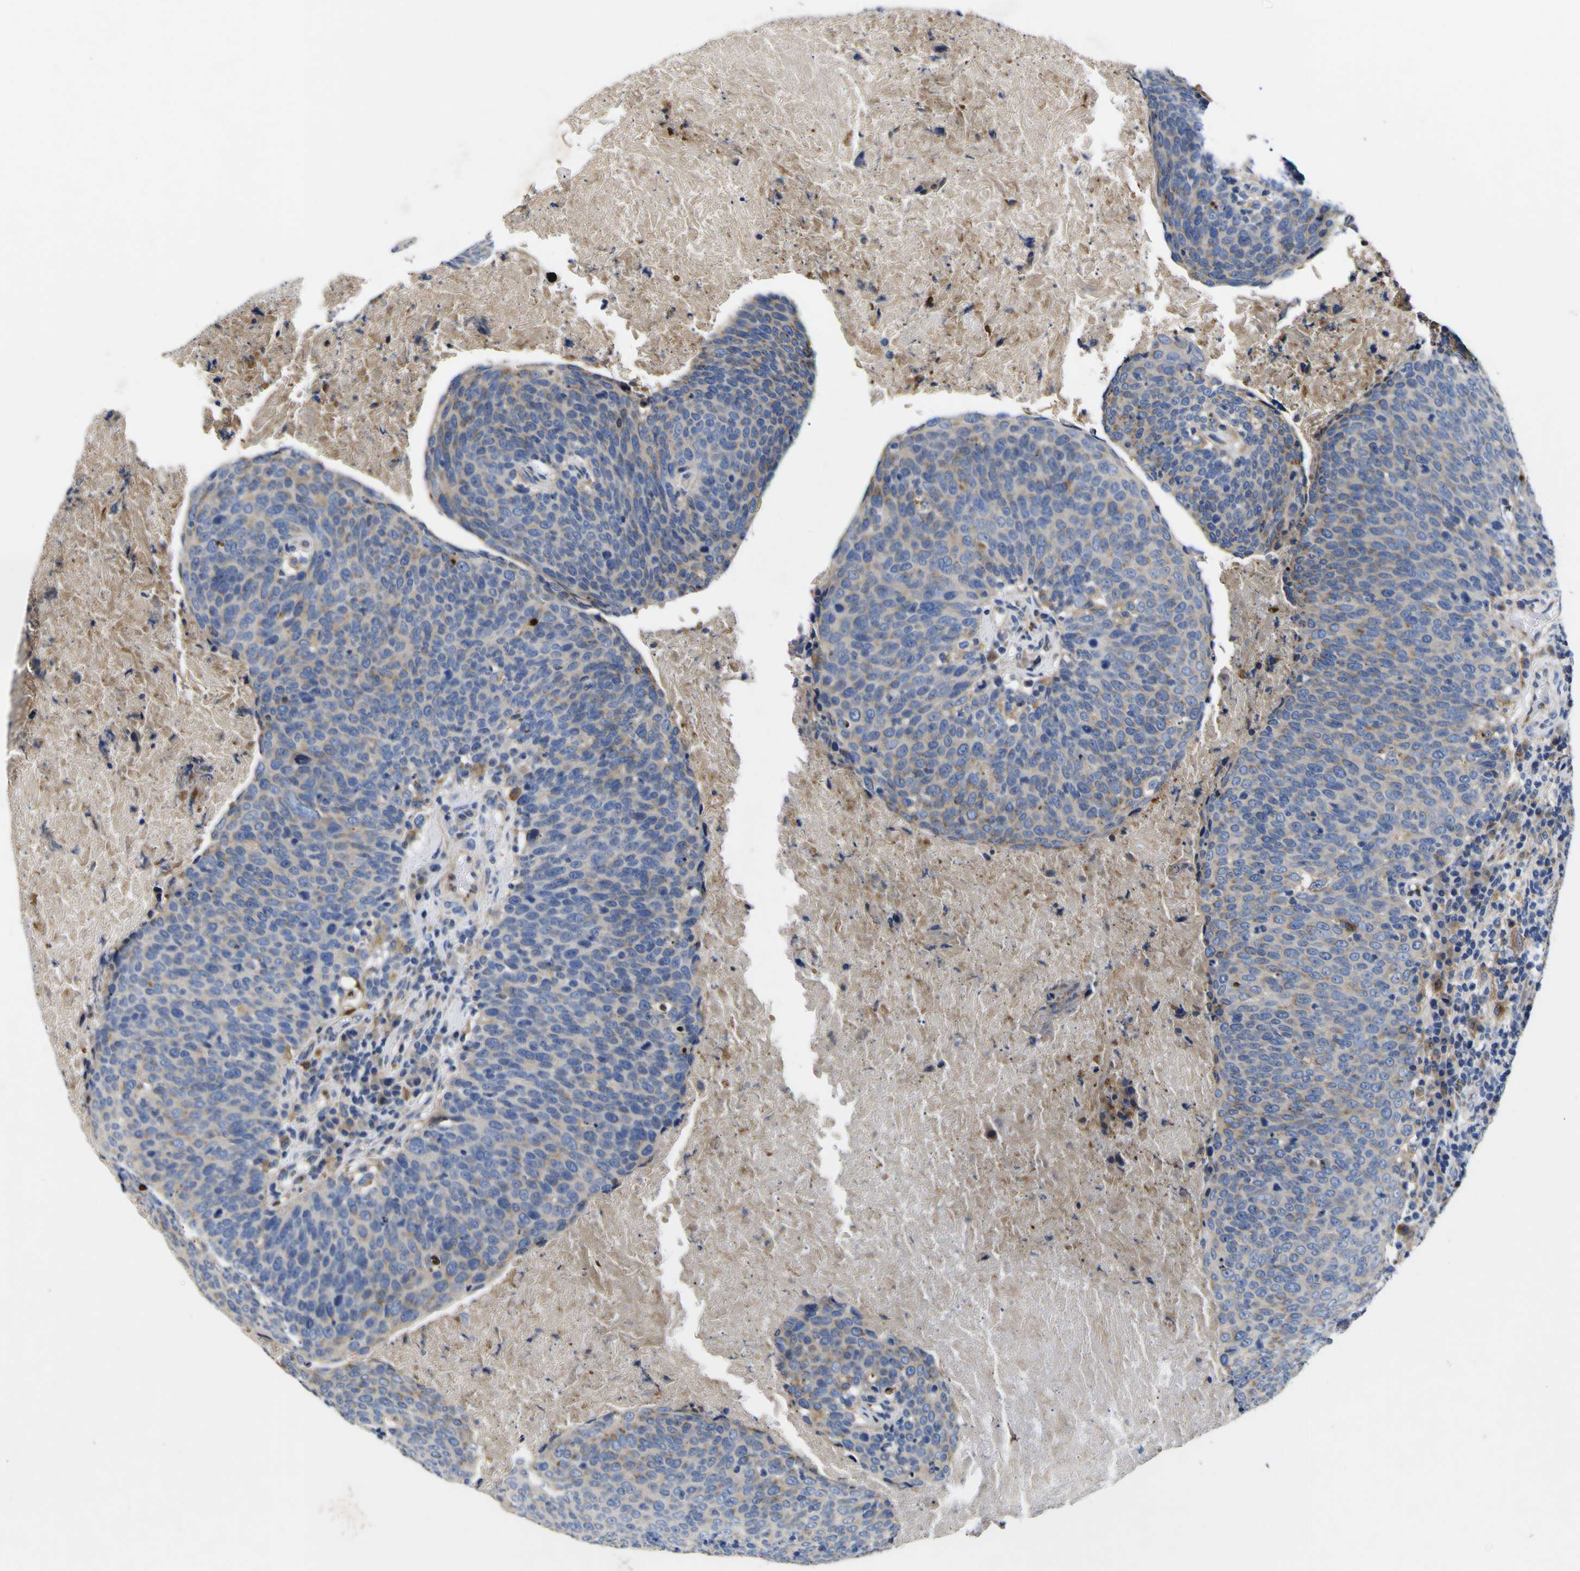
{"staining": {"intensity": "weak", "quantity": ">75%", "location": "cytoplasmic/membranous"}, "tissue": "head and neck cancer", "cell_type": "Tumor cells", "image_type": "cancer", "snomed": [{"axis": "morphology", "description": "Squamous cell carcinoma, NOS"}, {"axis": "morphology", "description": "Squamous cell carcinoma, metastatic, NOS"}, {"axis": "topography", "description": "Lymph node"}, {"axis": "topography", "description": "Head-Neck"}], "caption": "There is low levels of weak cytoplasmic/membranous positivity in tumor cells of squamous cell carcinoma (head and neck), as demonstrated by immunohistochemical staining (brown color).", "gene": "COA1", "patient": {"sex": "male", "age": 62}}